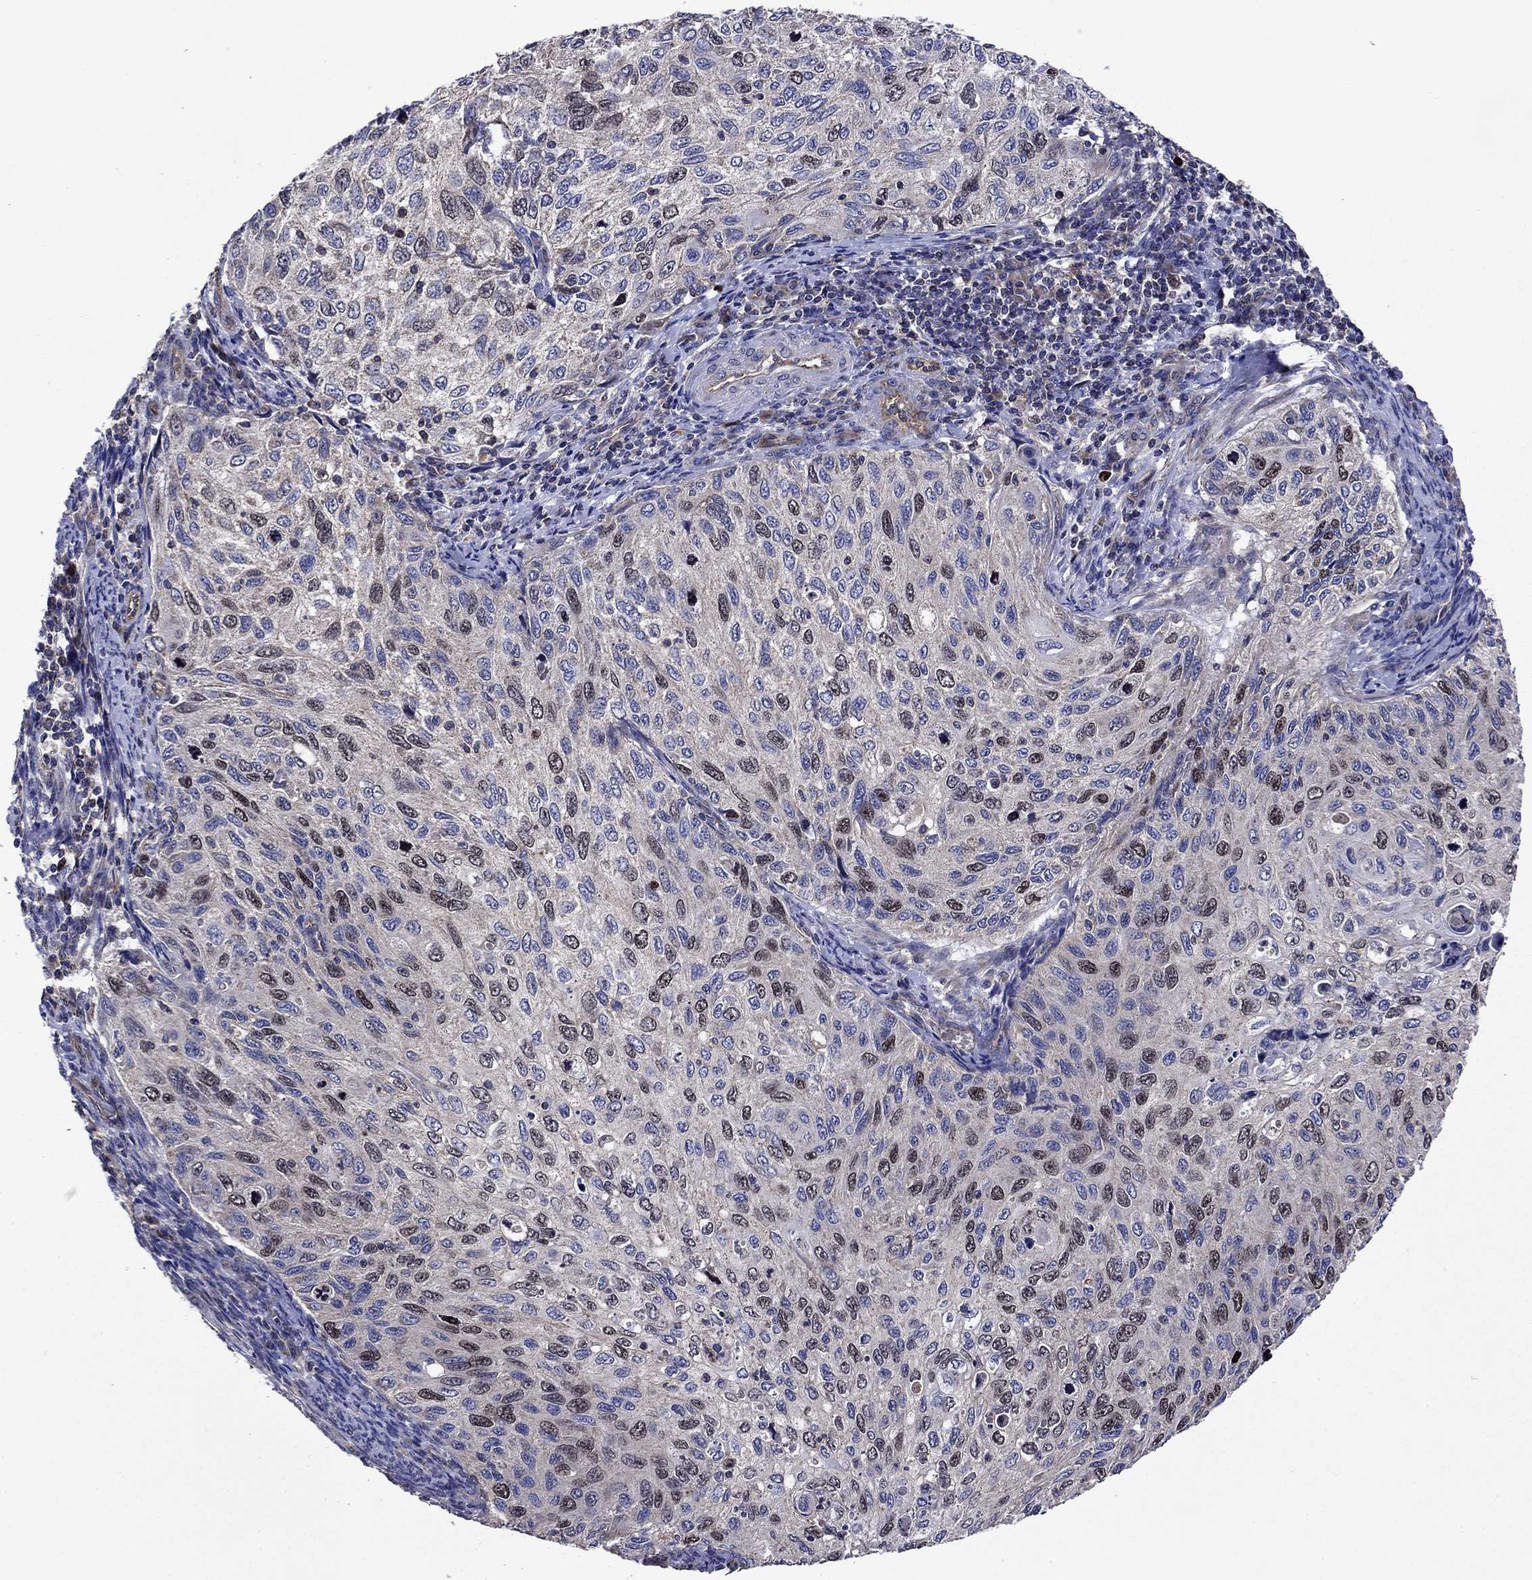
{"staining": {"intensity": "moderate", "quantity": "<25%", "location": "nuclear"}, "tissue": "cervical cancer", "cell_type": "Tumor cells", "image_type": "cancer", "snomed": [{"axis": "morphology", "description": "Squamous cell carcinoma, NOS"}, {"axis": "topography", "description": "Cervix"}], "caption": "Tumor cells exhibit moderate nuclear staining in about <25% of cells in cervical squamous cell carcinoma.", "gene": "KIF22", "patient": {"sex": "female", "age": 70}}